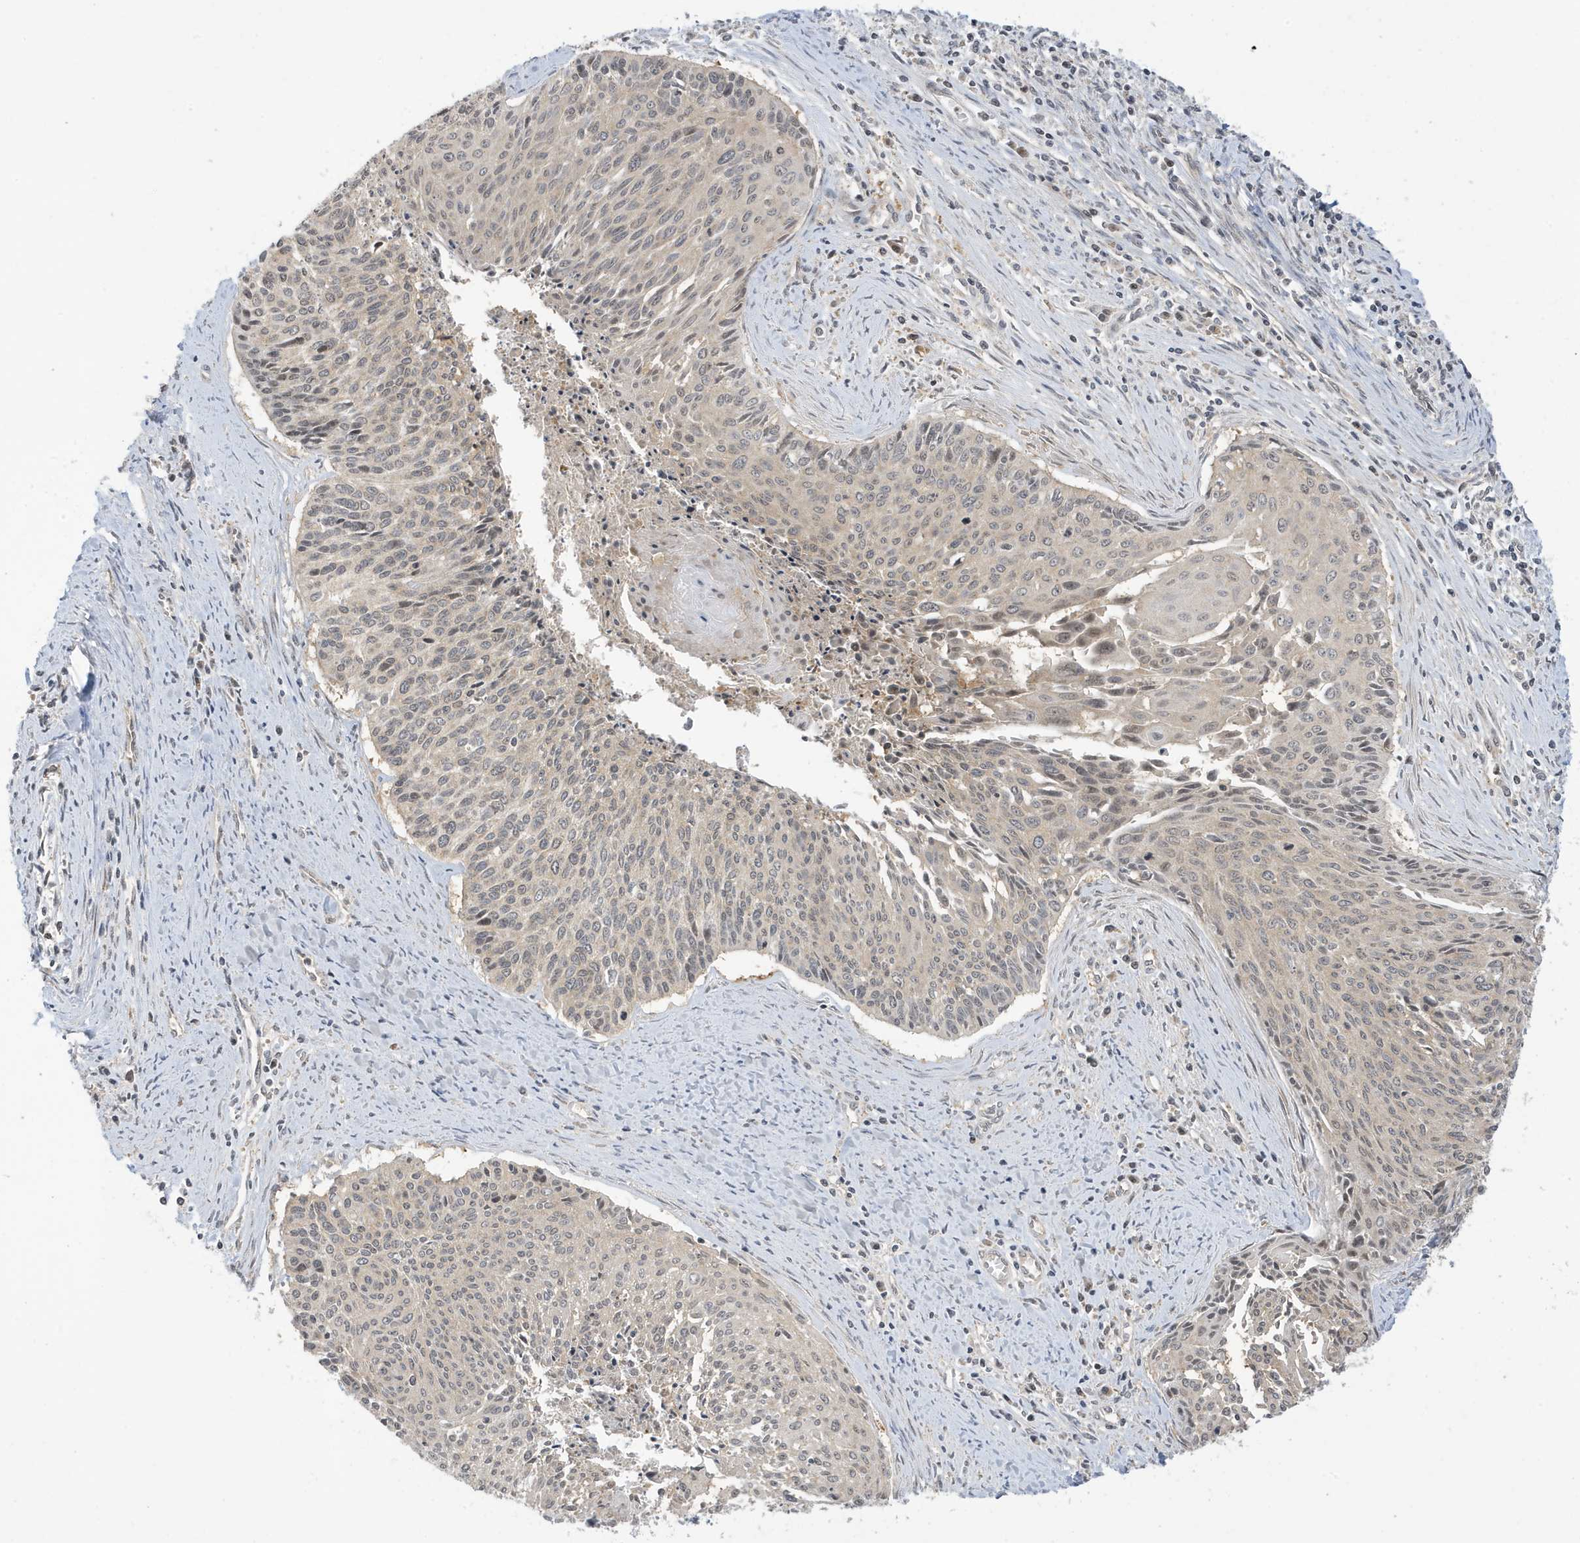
{"staining": {"intensity": "weak", "quantity": ">75%", "location": "nuclear"}, "tissue": "cervical cancer", "cell_type": "Tumor cells", "image_type": "cancer", "snomed": [{"axis": "morphology", "description": "Squamous cell carcinoma, NOS"}, {"axis": "topography", "description": "Cervix"}], "caption": "IHC photomicrograph of neoplastic tissue: cervical squamous cell carcinoma stained using immunohistochemistry exhibits low levels of weak protein expression localized specifically in the nuclear of tumor cells, appearing as a nuclear brown color.", "gene": "TAB3", "patient": {"sex": "female", "age": 55}}